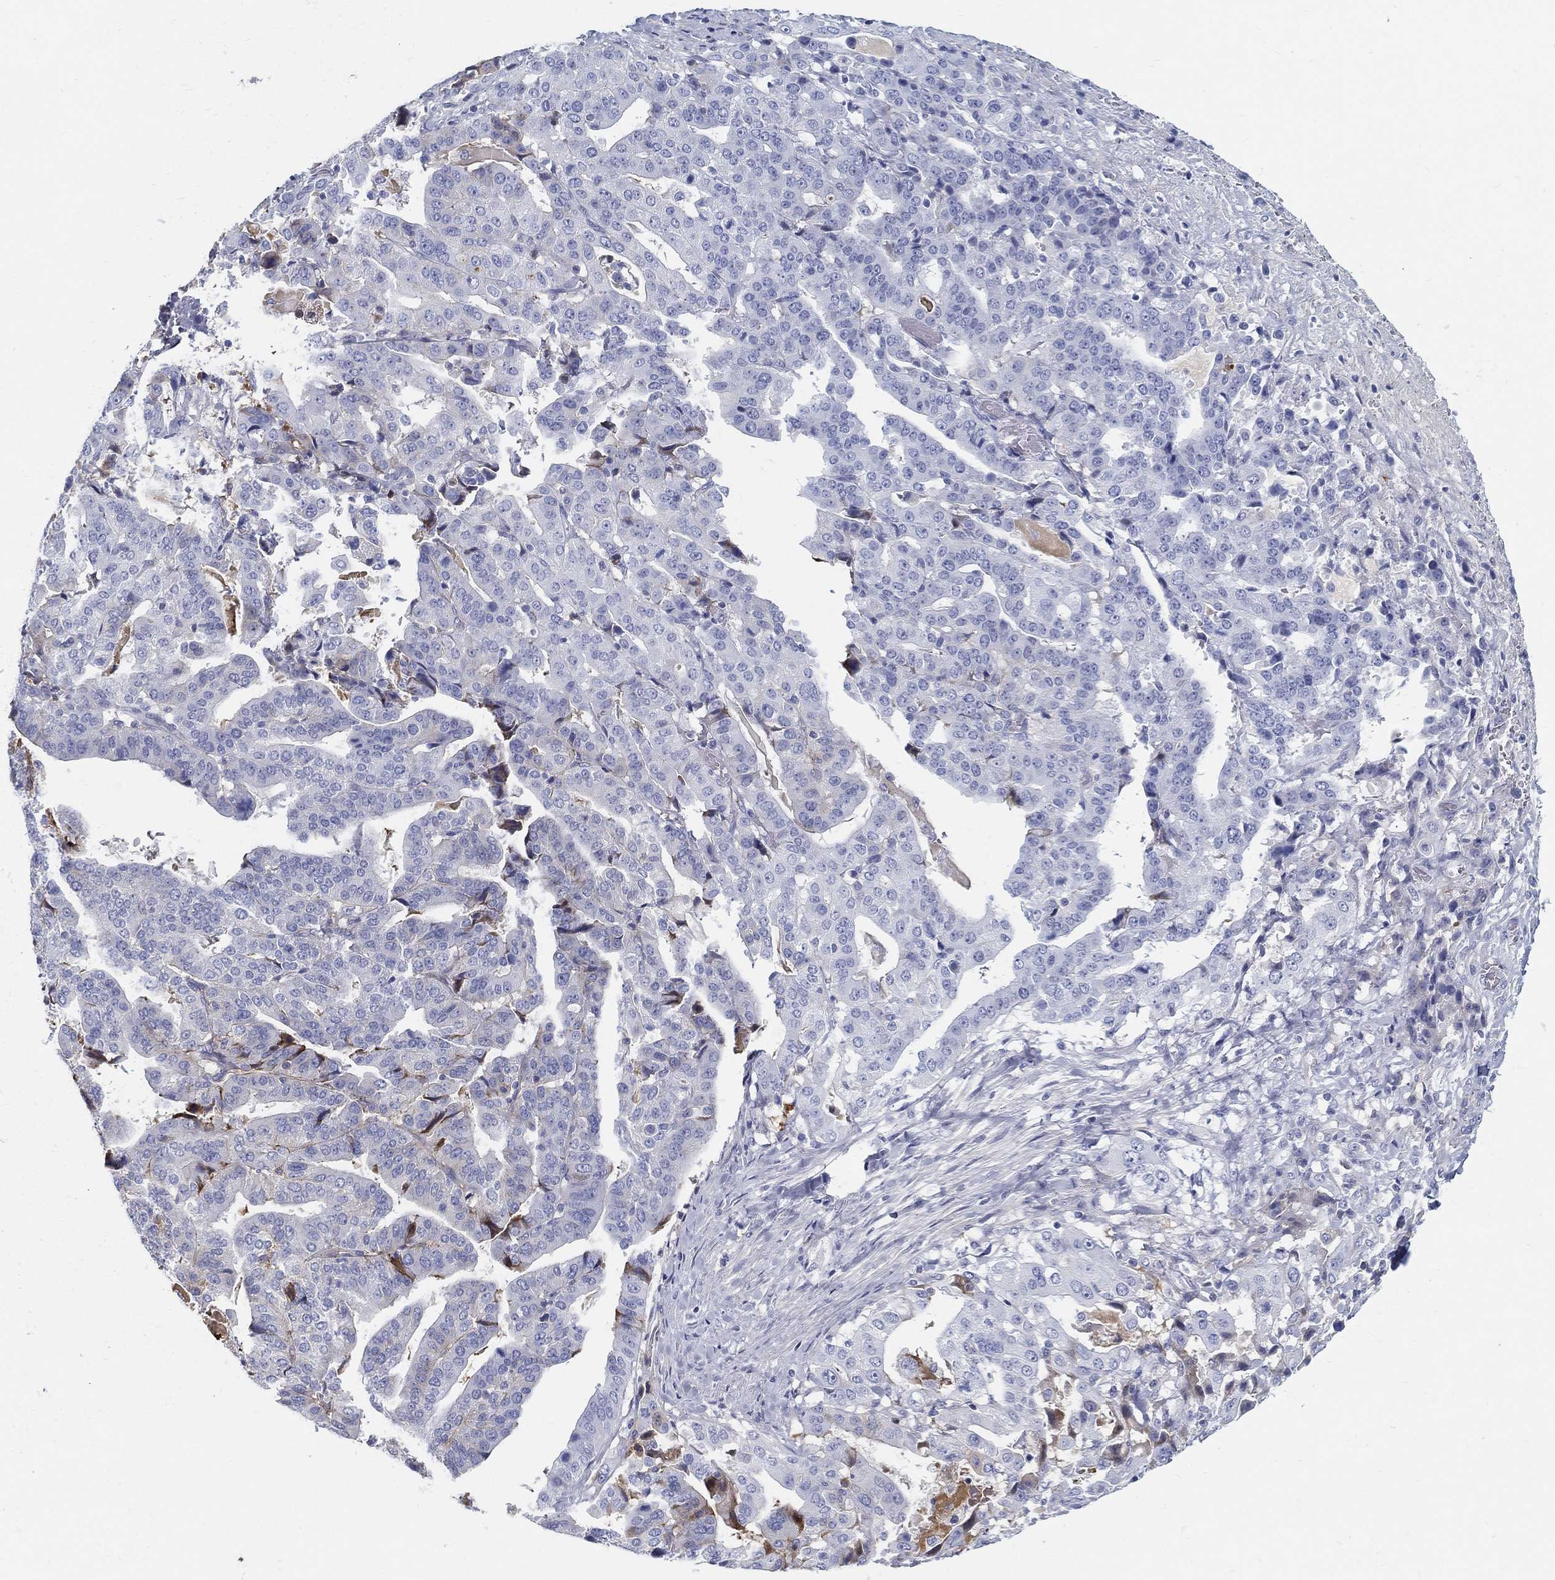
{"staining": {"intensity": "negative", "quantity": "none", "location": "none"}, "tissue": "stomach cancer", "cell_type": "Tumor cells", "image_type": "cancer", "snomed": [{"axis": "morphology", "description": "Adenocarcinoma, NOS"}, {"axis": "topography", "description": "Stomach"}], "caption": "An IHC micrograph of stomach cancer is shown. There is no staining in tumor cells of stomach cancer.", "gene": "IFNB1", "patient": {"sex": "male", "age": 48}}